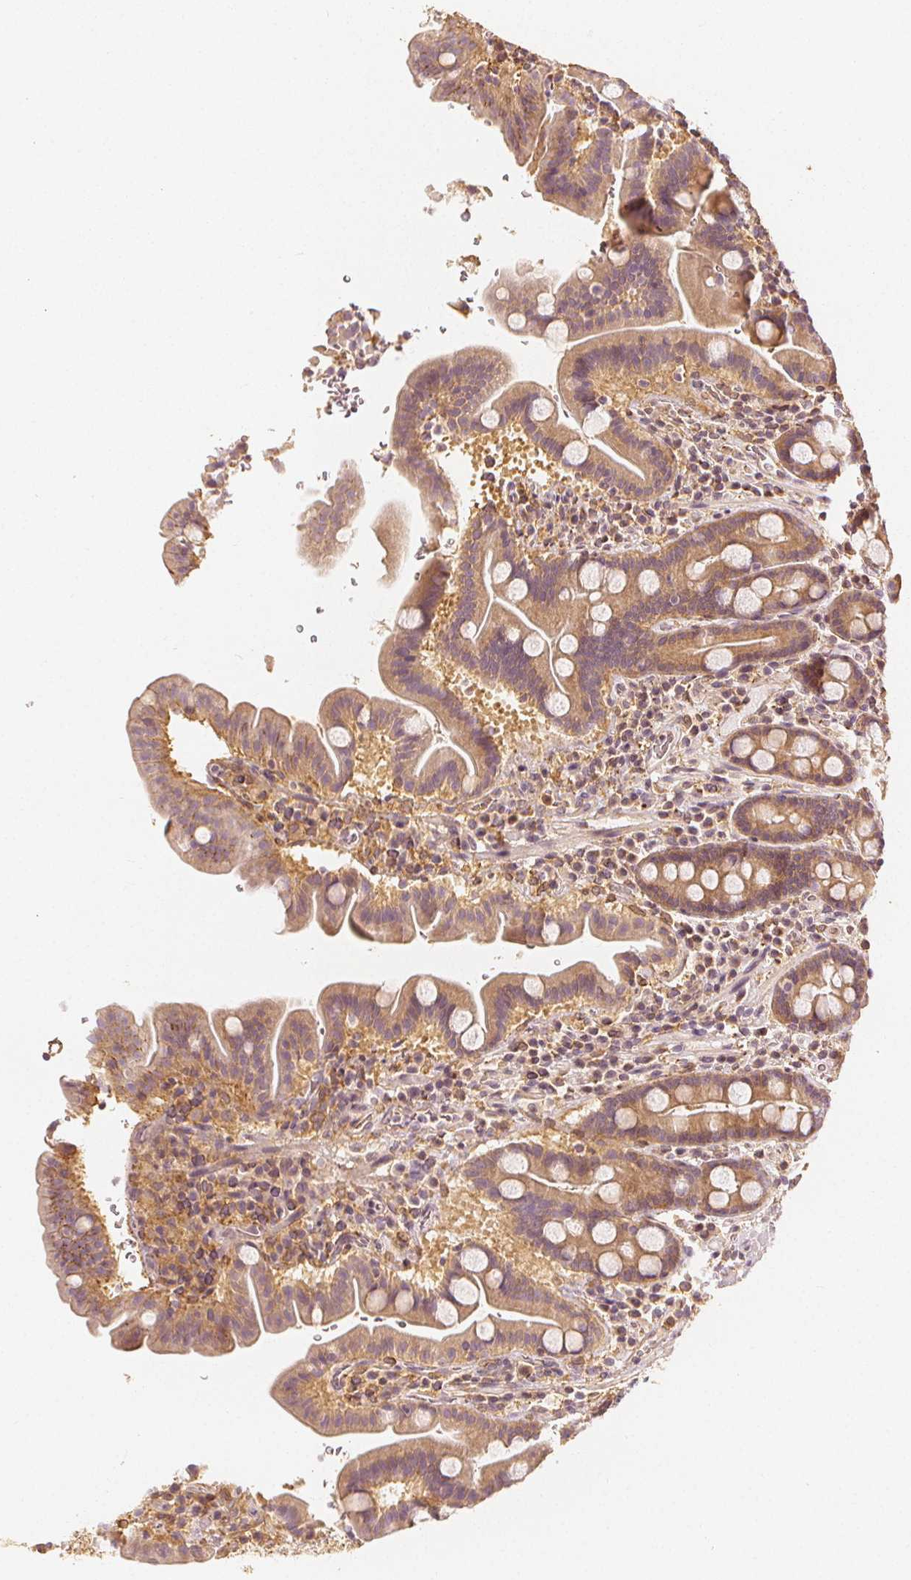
{"staining": {"intensity": "weak", "quantity": ">75%", "location": "cytoplasmic/membranous"}, "tissue": "small intestine", "cell_type": "Glandular cells", "image_type": "normal", "snomed": [{"axis": "morphology", "description": "Normal tissue, NOS"}, {"axis": "topography", "description": "Small intestine"}], "caption": "The image reveals immunohistochemical staining of normal small intestine. There is weak cytoplasmic/membranous expression is seen in approximately >75% of glandular cells. The protein of interest is shown in brown color, while the nuclei are stained blue.", "gene": "ARHGAP26", "patient": {"sex": "male", "age": 26}}